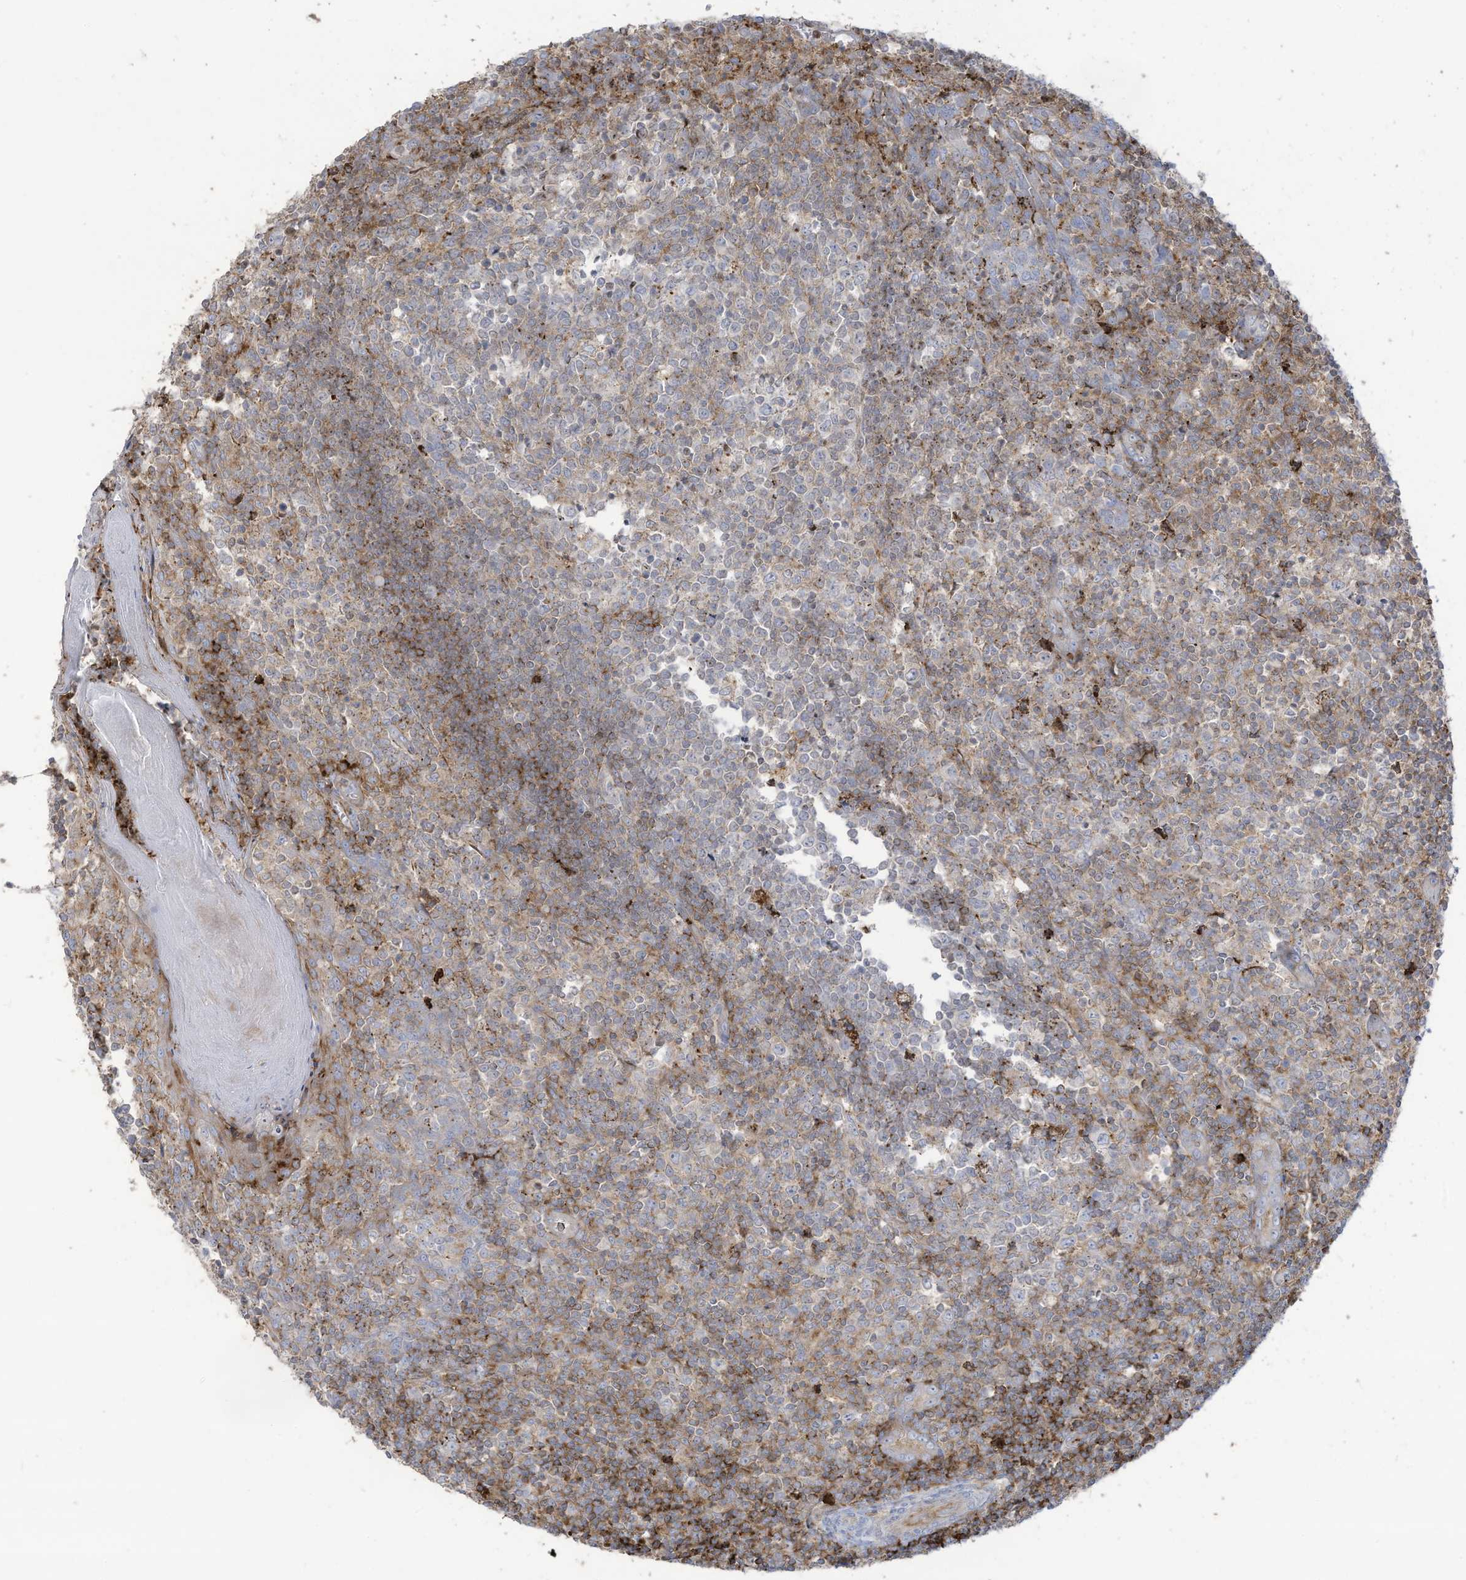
{"staining": {"intensity": "moderate", "quantity": "25%-75%", "location": "cytoplasmic/membranous"}, "tissue": "tonsil", "cell_type": "Non-germinal center cells", "image_type": "normal", "snomed": [{"axis": "morphology", "description": "Normal tissue, NOS"}, {"axis": "topography", "description": "Tonsil"}], "caption": "Tonsil was stained to show a protein in brown. There is medium levels of moderate cytoplasmic/membranous expression in about 25%-75% of non-germinal center cells.", "gene": "THNSL2", "patient": {"sex": "female", "age": 19}}